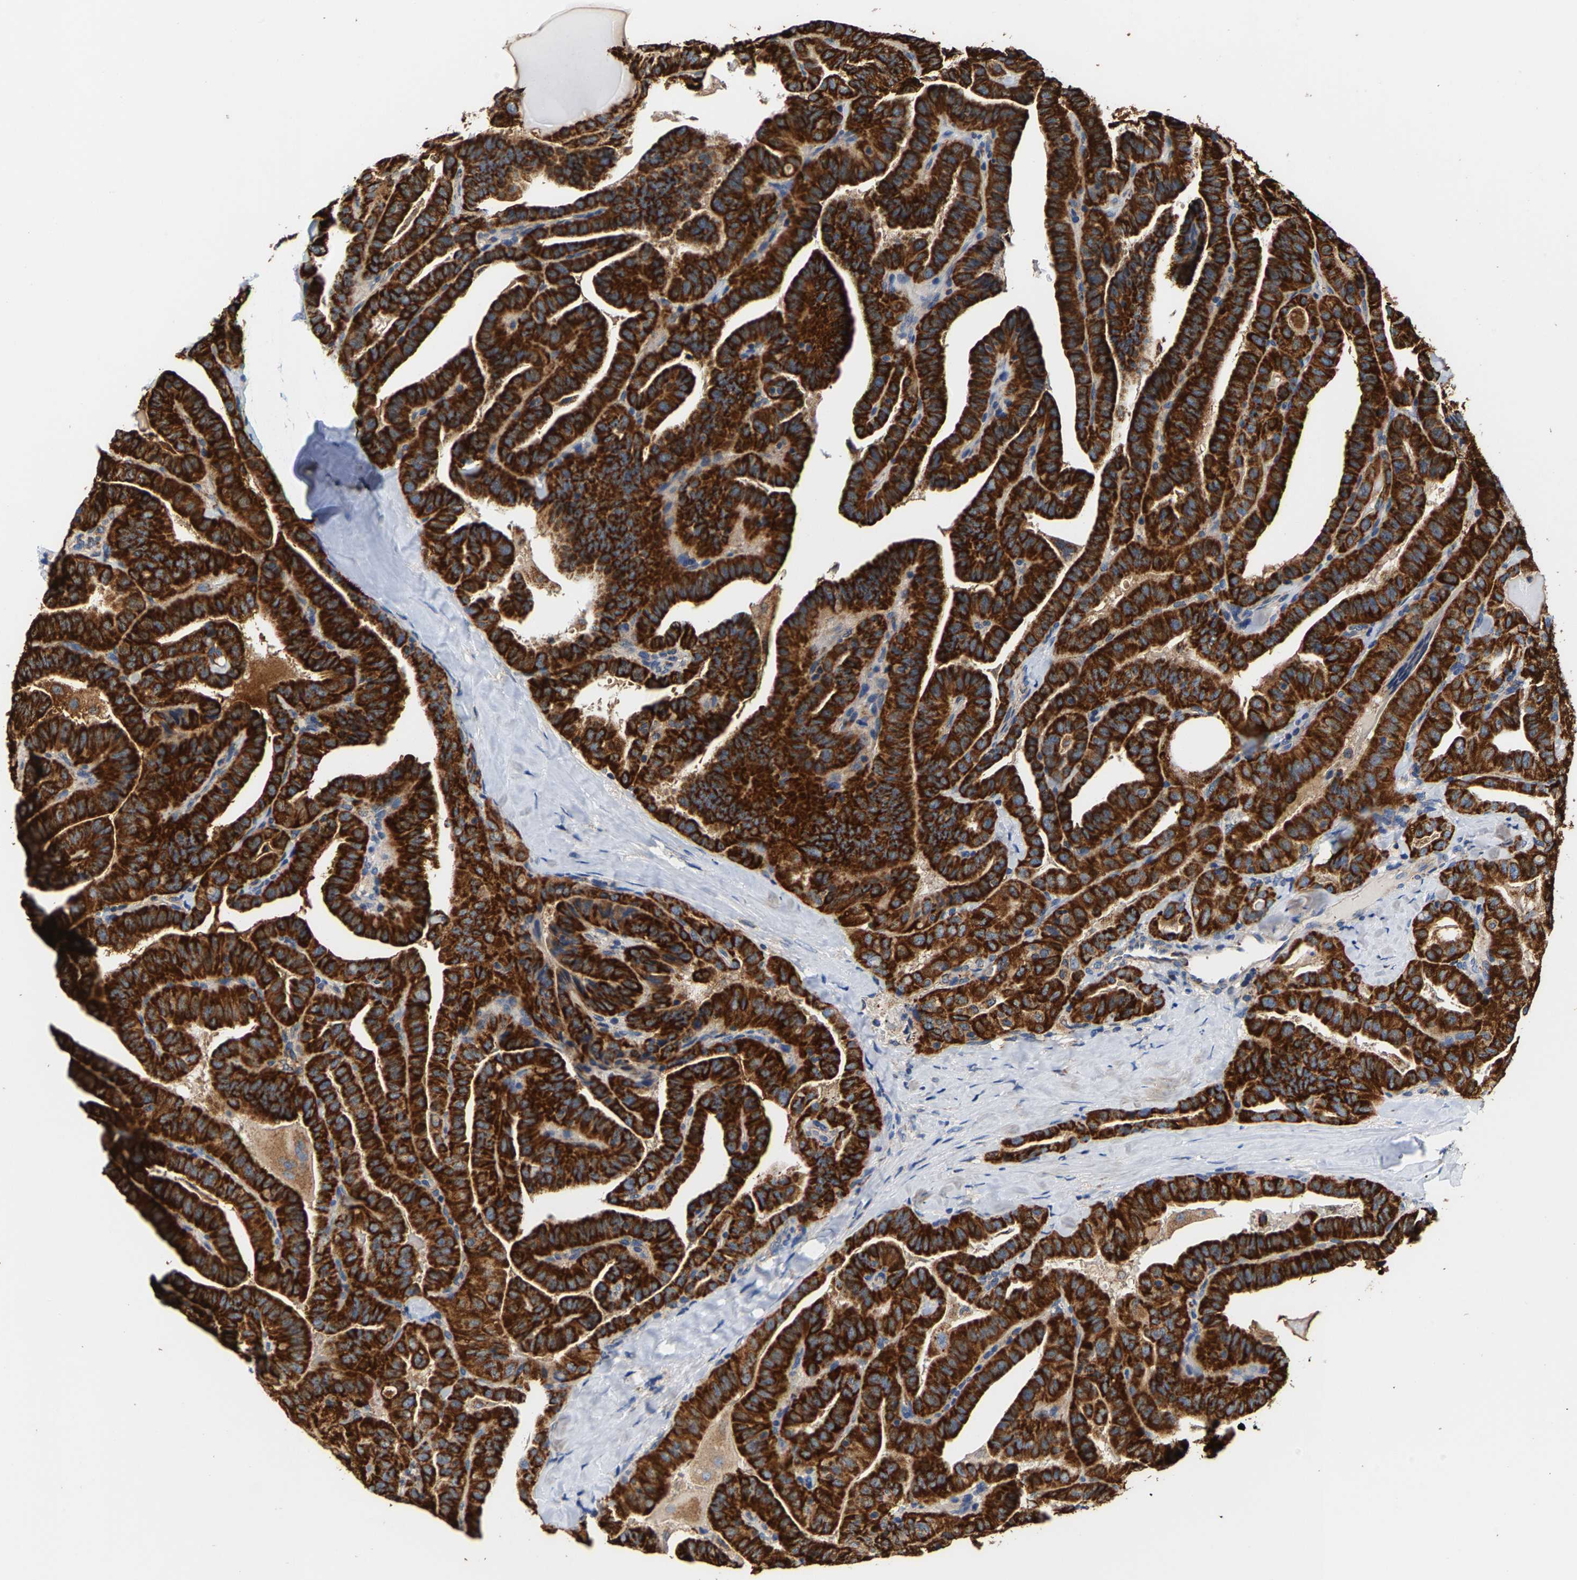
{"staining": {"intensity": "strong", "quantity": ">75%", "location": "cytoplasmic/membranous"}, "tissue": "thyroid cancer", "cell_type": "Tumor cells", "image_type": "cancer", "snomed": [{"axis": "morphology", "description": "Papillary adenocarcinoma, NOS"}, {"axis": "topography", "description": "Thyroid gland"}], "caption": "Immunohistochemical staining of human thyroid papillary adenocarcinoma exhibits high levels of strong cytoplasmic/membranous protein positivity in about >75% of tumor cells. (Brightfield microscopy of DAB IHC at high magnification).", "gene": "SHMT2", "patient": {"sex": "male", "age": 77}}